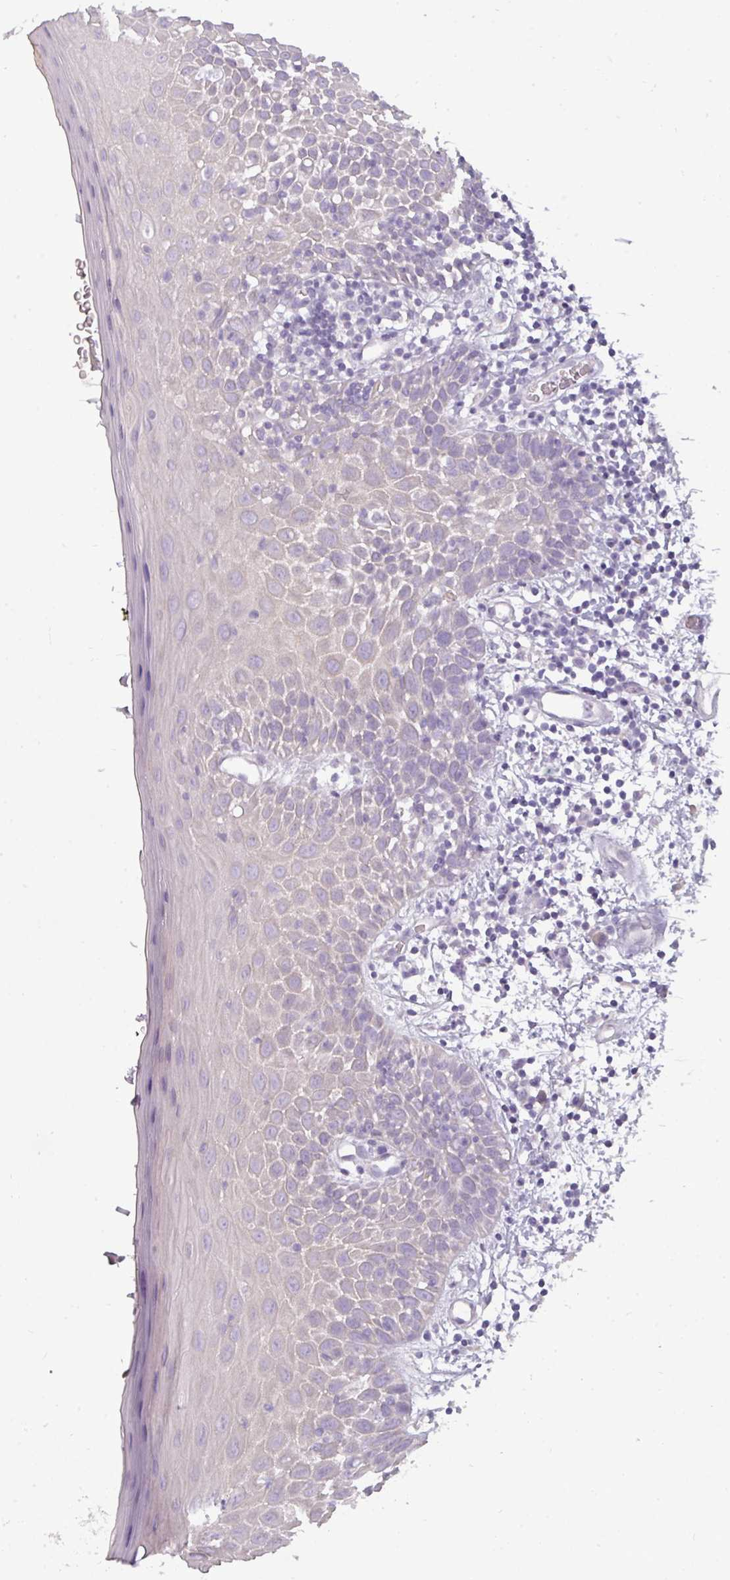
{"staining": {"intensity": "negative", "quantity": "none", "location": "none"}, "tissue": "oral mucosa", "cell_type": "Squamous epithelial cells", "image_type": "normal", "snomed": [{"axis": "morphology", "description": "Normal tissue, NOS"}, {"axis": "morphology", "description": "Squamous cell carcinoma, NOS"}, {"axis": "topography", "description": "Oral tissue"}, {"axis": "topography", "description": "Tounge, NOS"}, {"axis": "topography", "description": "Head-Neck"}], "caption": "Micrograph shows no protein expression in squamous epithelial cells of normal oral mucosa.", "gene": "DNAAF9", "patient": {"sex": "male", "age": 76}}